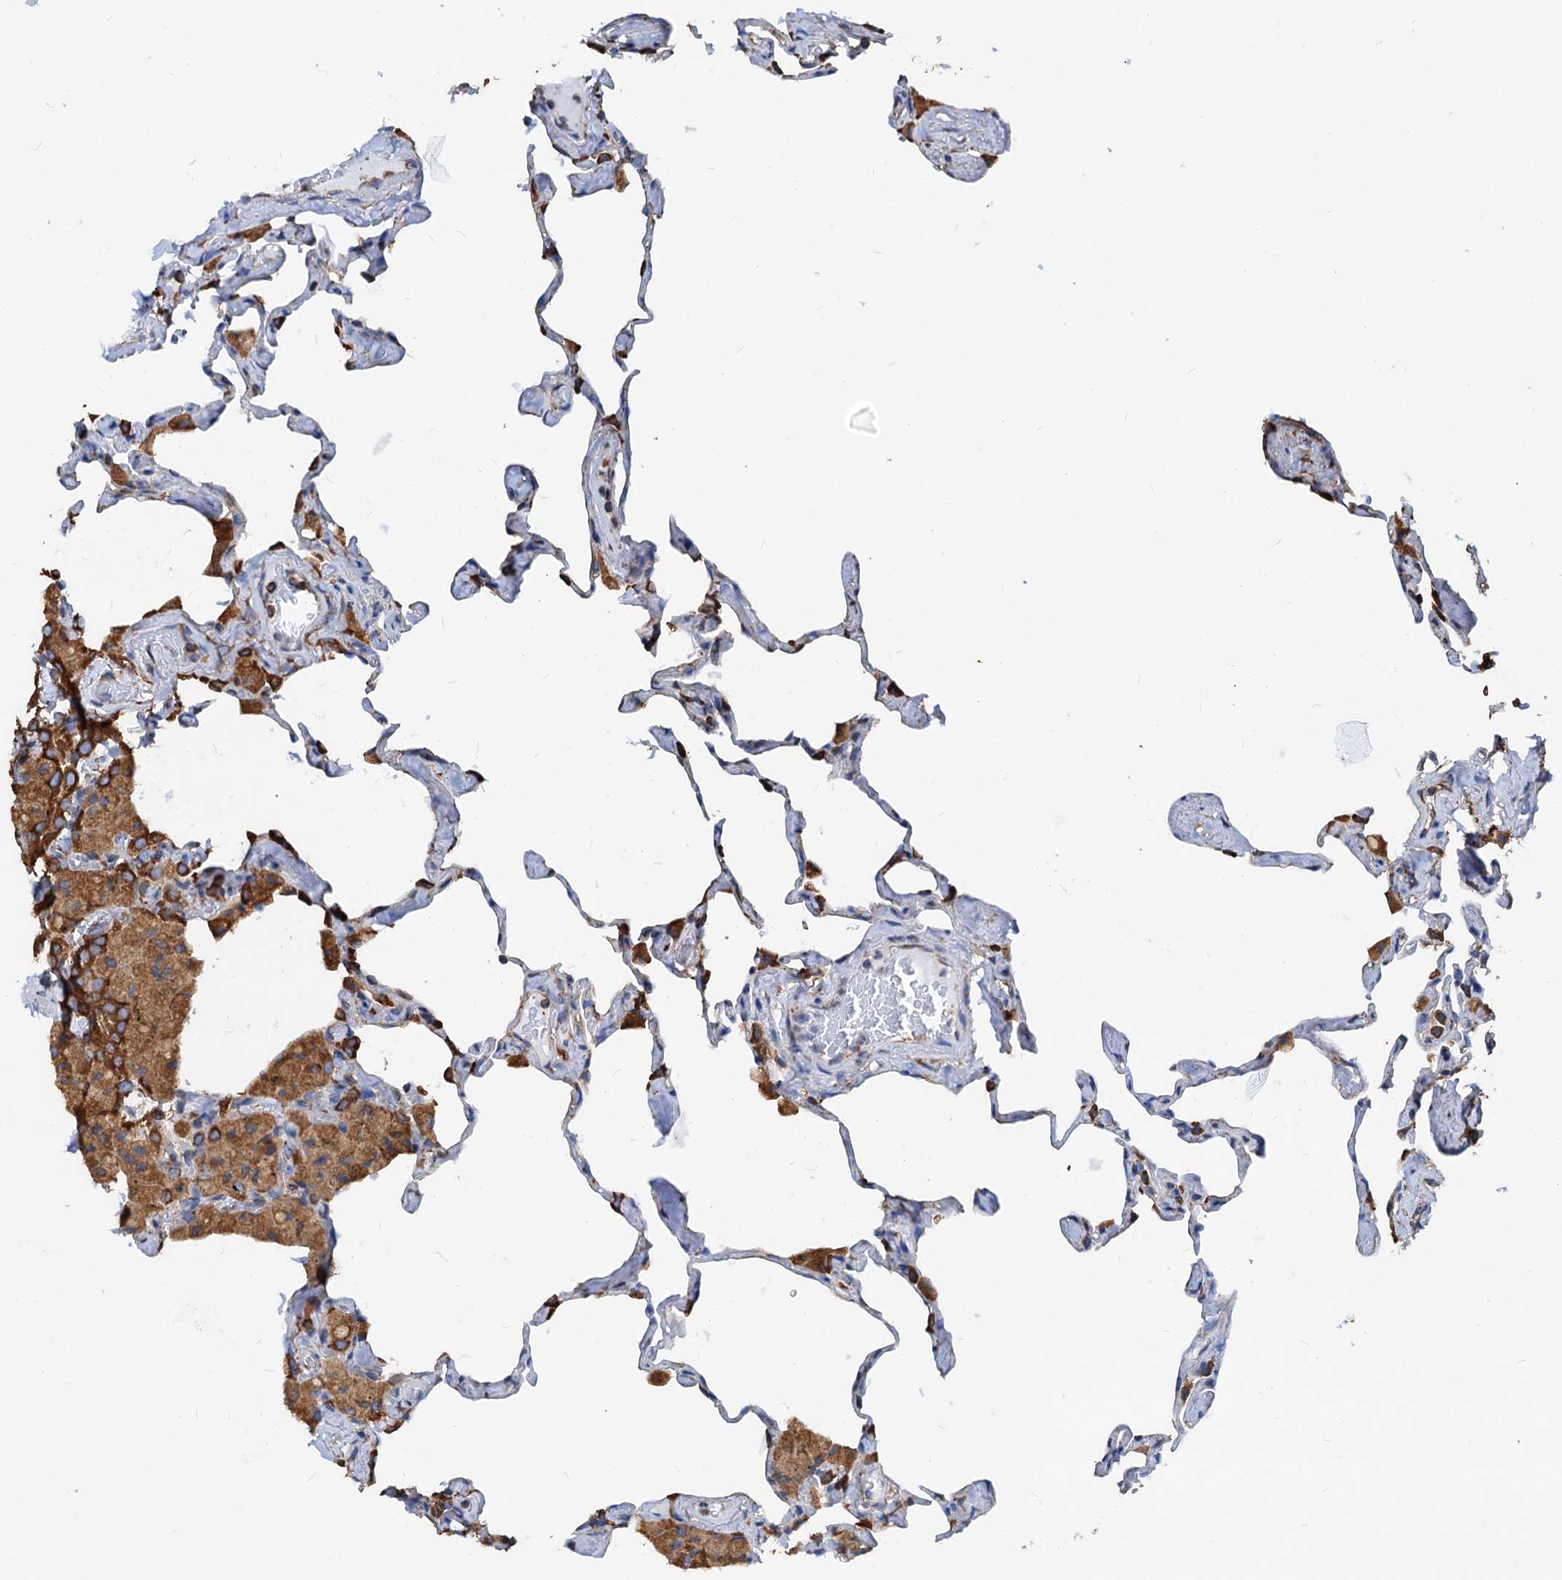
{"staining": {"intensity": "moderate", "quantity": "<25%", "location": "cytoplasmic/membranous"}, "tissue": "lung", "cell_type": "Alveolar cells", "image_type": "normal", "snomed": [{"axis": "morphology", "description": "Normal tissue, NOS"}, {"axis": "topography", "description": "Lung"}], "caption": "A brown stain labels moderate cytoplasmic/membranous expression of a protein in alveolar cells of unremarkable human lung. Immunohistochemistry stains the protein of interest in brown and the nuclei are stained blue.", "gene": "HSPA5", "patient": {"sex": "male", "age": 65}}